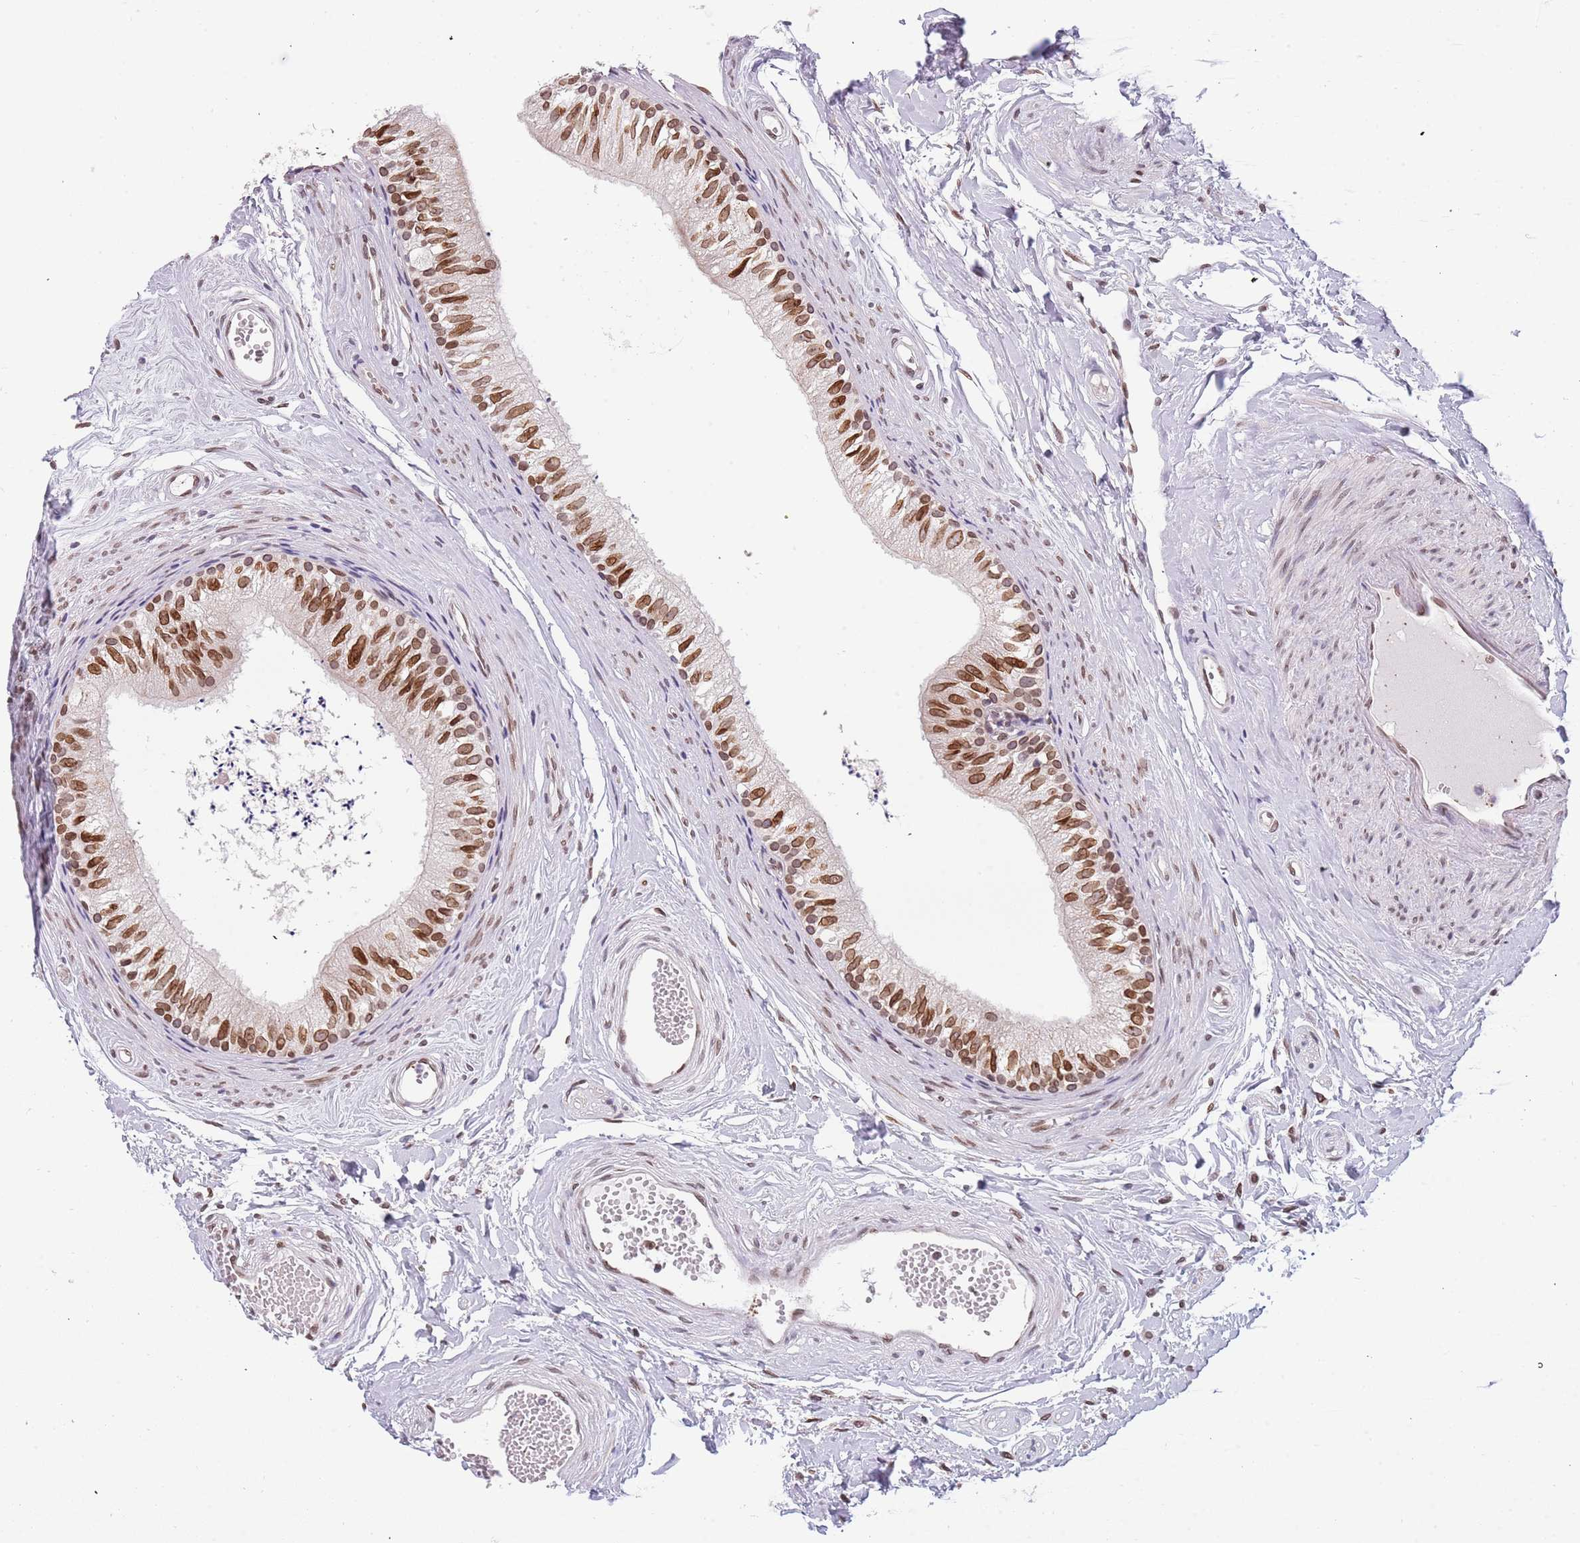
{"staining": {"intensity": "moderate", "quantity": ">75%", "location": "cytoplasmic/membranous,nuclear"}, "tissue": "epididymis", "cell_type": "Glandular cells", "image_type": "normal", "snomed": [{"axis": "morphology", "description": "Normal tissue, NOS"}, {"axis": "topography", "description": "Epididymis"}], "caption": "Protein expression analysis of normal human epididymis reveals moderate cytoplasmic/membranous,nuclear positivity in about >75% of glandular cells. (Brightfield microscopy of DAB IHC at high magnification).", "gene": "KLHDC2", "patient": {"sex": "male", "age": 56}}